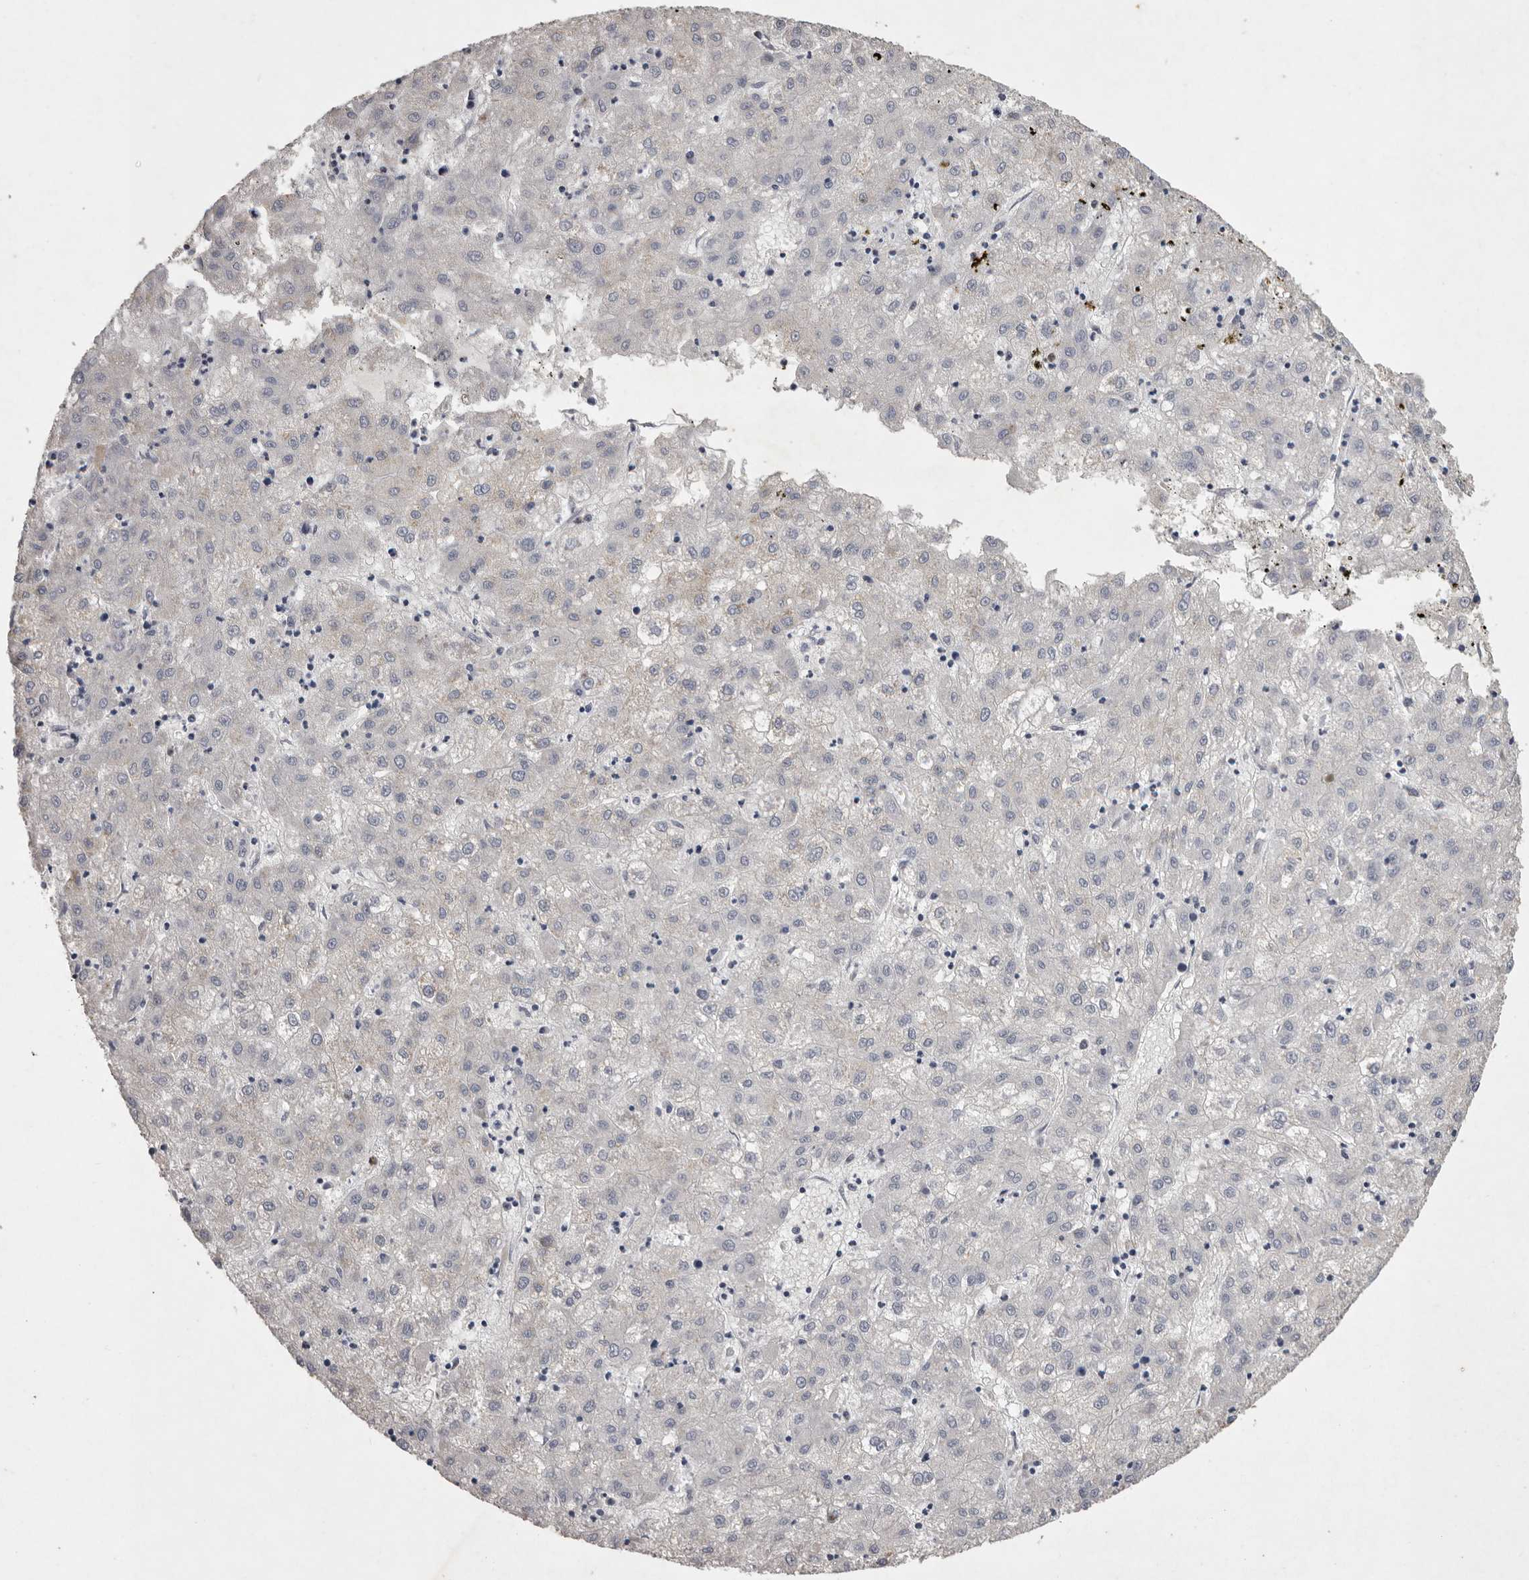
{"staining": {"intensity": "negative", "quantity": "none", "location": "none"}, "tissue": "liver cancer", "cell_type": "Tumor cells", "image_type": "cancer", "snomed": [{"axis": "morphology", "description": "Carcinoma, Hepatocellular, NOS"}, {"axis": "topography", "description": "Liver"}], "caption": "Immunohistochemistry (IHC) image of liver hepatocellular carcinoma stained for a protein (brown), which shows no positivity in tumor cells. (DAB immunohistochemistry (IHC) with hematoxylin counter stain).", "gene": "NKAIN4", "patient": {"sex": "male", "age": 72}}